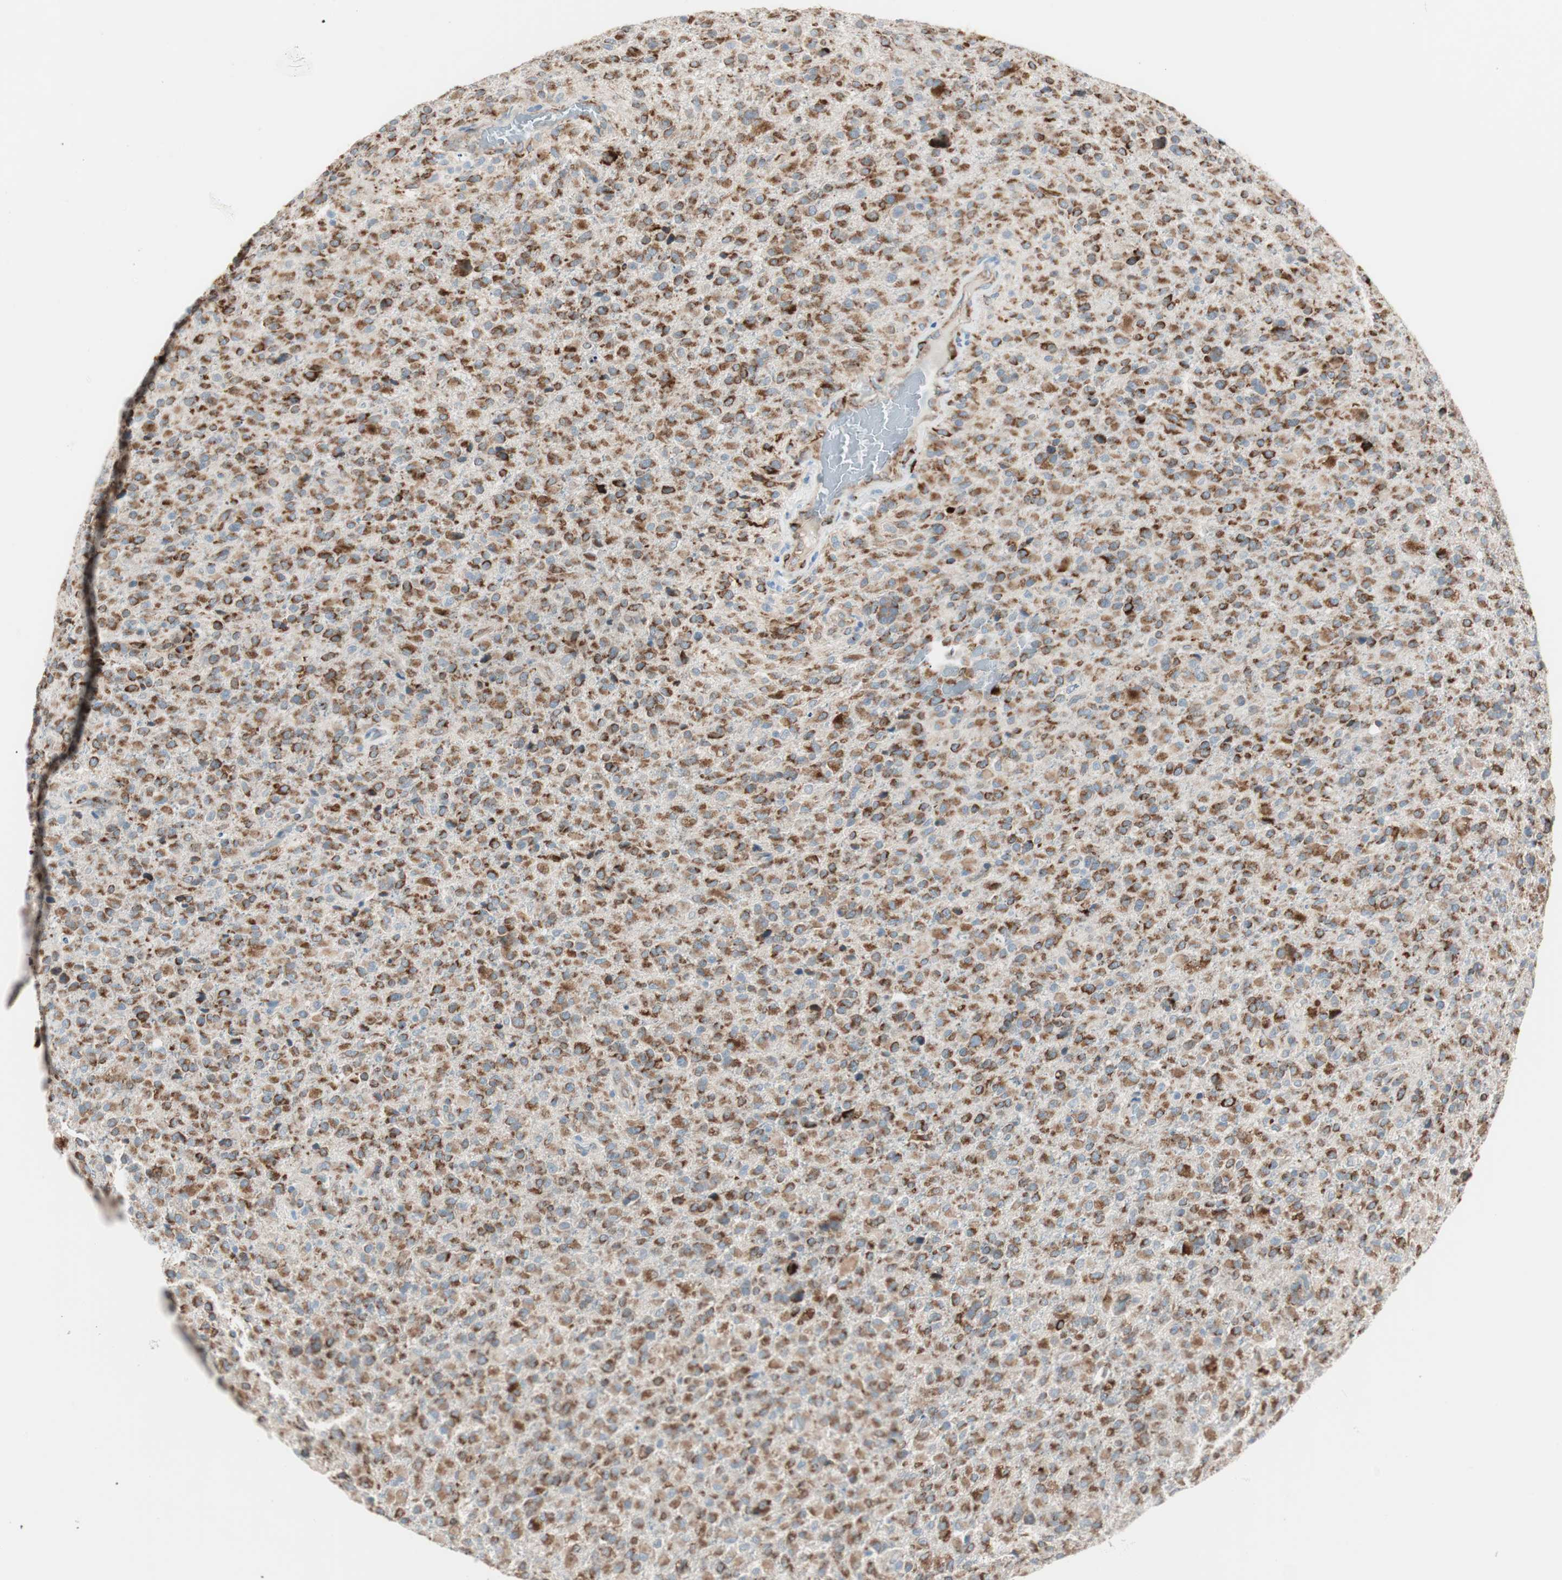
{"staining": {"intensity": "strong", "quantity": ">75%", "location": "cytoplasmic/membranous"}, "tissue": "glioma", "cell_type": "Tumor cells", "image_type": "cancer", "snomed": [{"axis": "morphology", "description": "Glioma, malignant, High grade"}, {"axis": "topography", "description": "Brain"}], "caption": "Protein expression by immunohistochemistry (IHC) exhibits strong cytoplasmic/membranous staining in about >75% of tumor cells in high-grade glioma (malignant). The protein is stained brown, and the nuclei are stained in blue (DAB (3,3'-diaminobenzidine) IHC with brightfield microscopy, high magnification).", "gene": "P4HTM", "patient": {"sex": "male", "age": 71}}